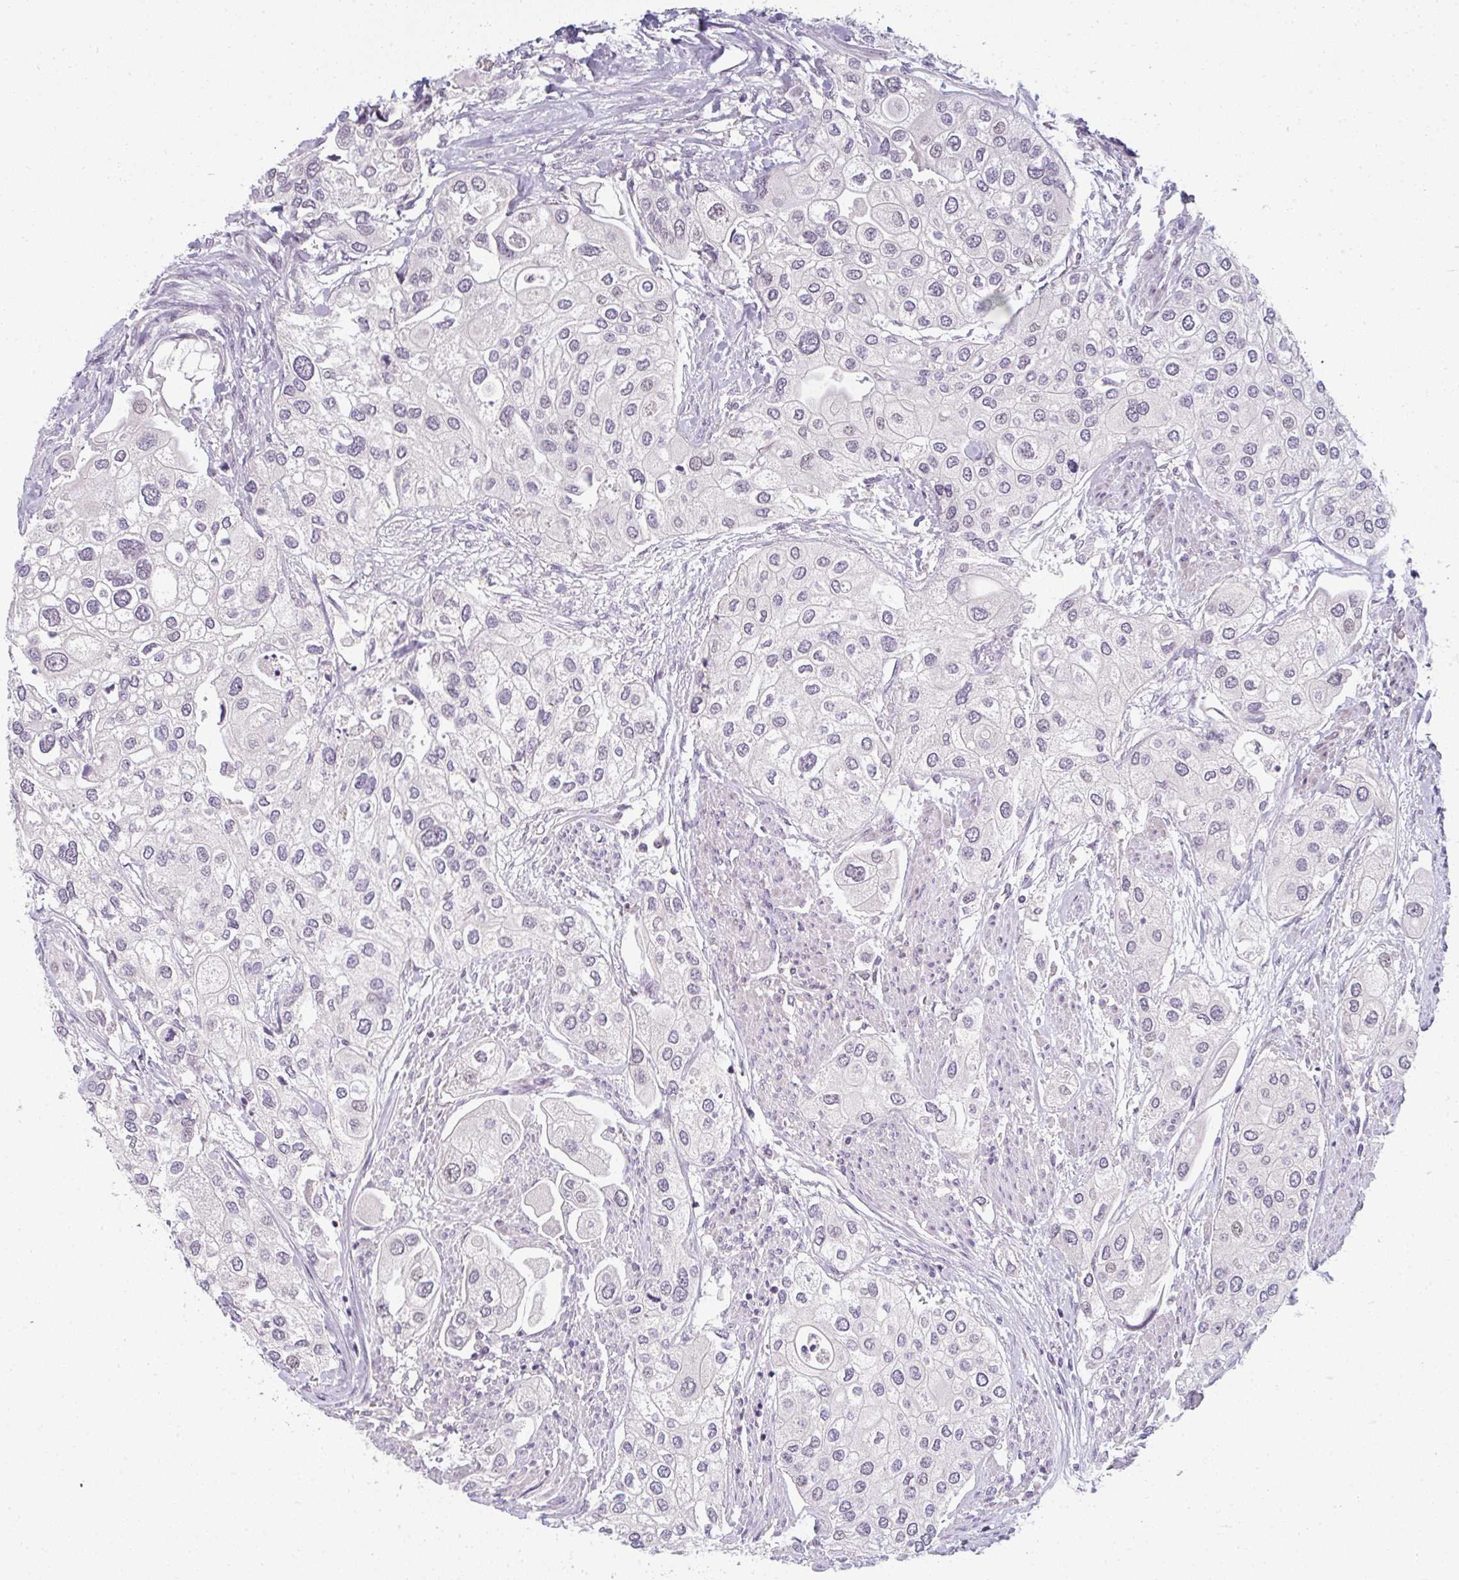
{"staining": {"intensity": "negative", "quantity": "none", "location": "none"}, "tissue": "urothelial cancer", "cell_type": "Tumor cells", "image_type": "cancer", "snomed": [{"axis": "morphology", "description": "Urothelial carcinoma, High grade"}, {"axis": "topography", "description": "Urinary bladder"}], "caption": "Tumor cells show no significant protein positivity in urothelial carcinoma (high-grade).", "gene": "PPFIA4", "patient": {"sex": "male", "age": 64}}